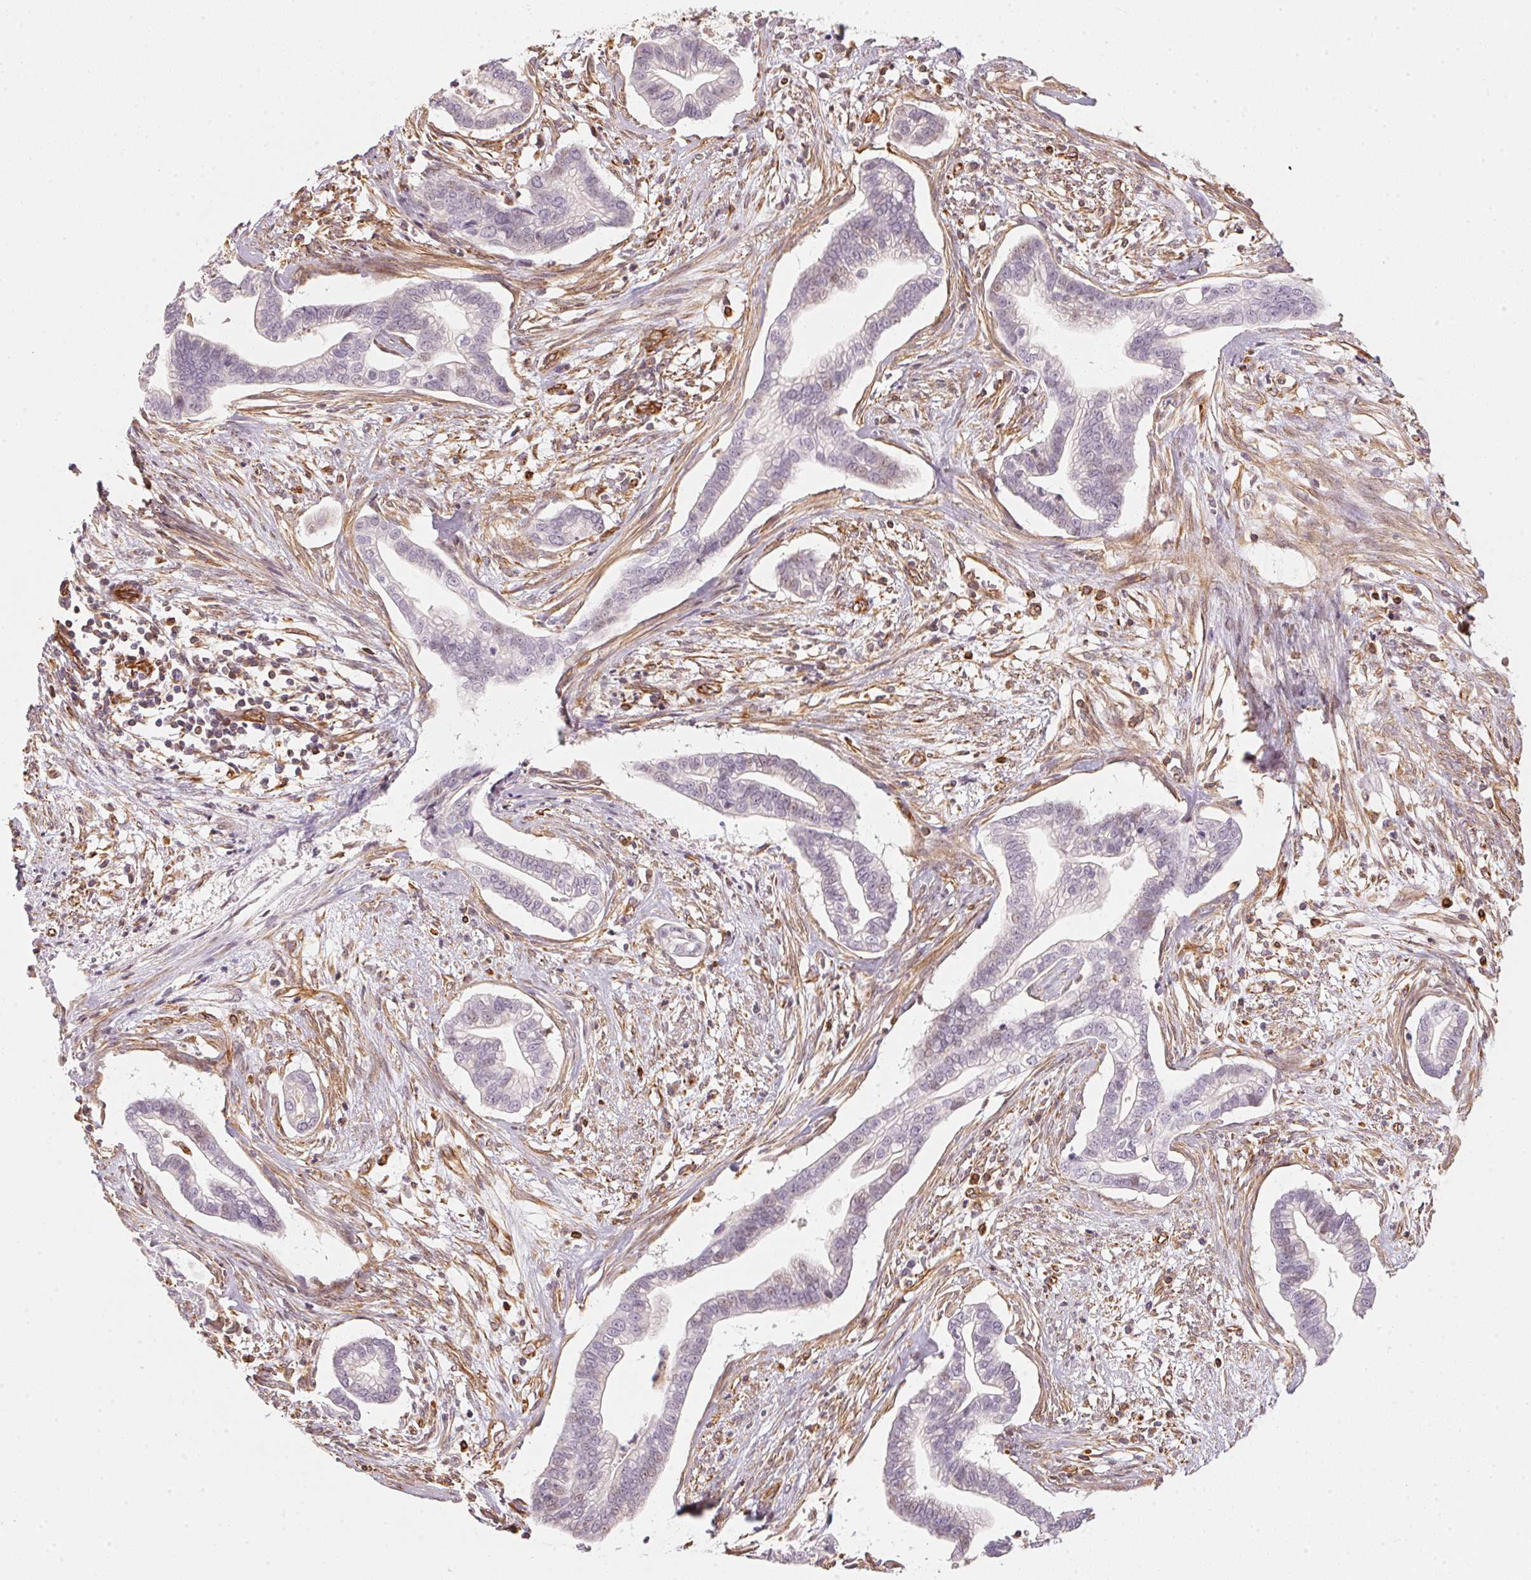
{"staining": {"intensity": "negative", "quantity": "none", "location": "none"}, "tissue": "cervical cancer", "cell_type": "Tumor cells", "image_type": "cancer", "snomed": [{"axis": "morphology", "description": "Adenocarcinoma, NOS"}, {"axis": "topography", "description": "Cervix"}], "caption": "Immunohistochemistry (IHC) micrograph of cervical adenocarcinoma stained for a protein (brown), which shows no staining in tumor cells.", "gene": "FOXR2", "patient": {"sex": "female", "age": 62}}